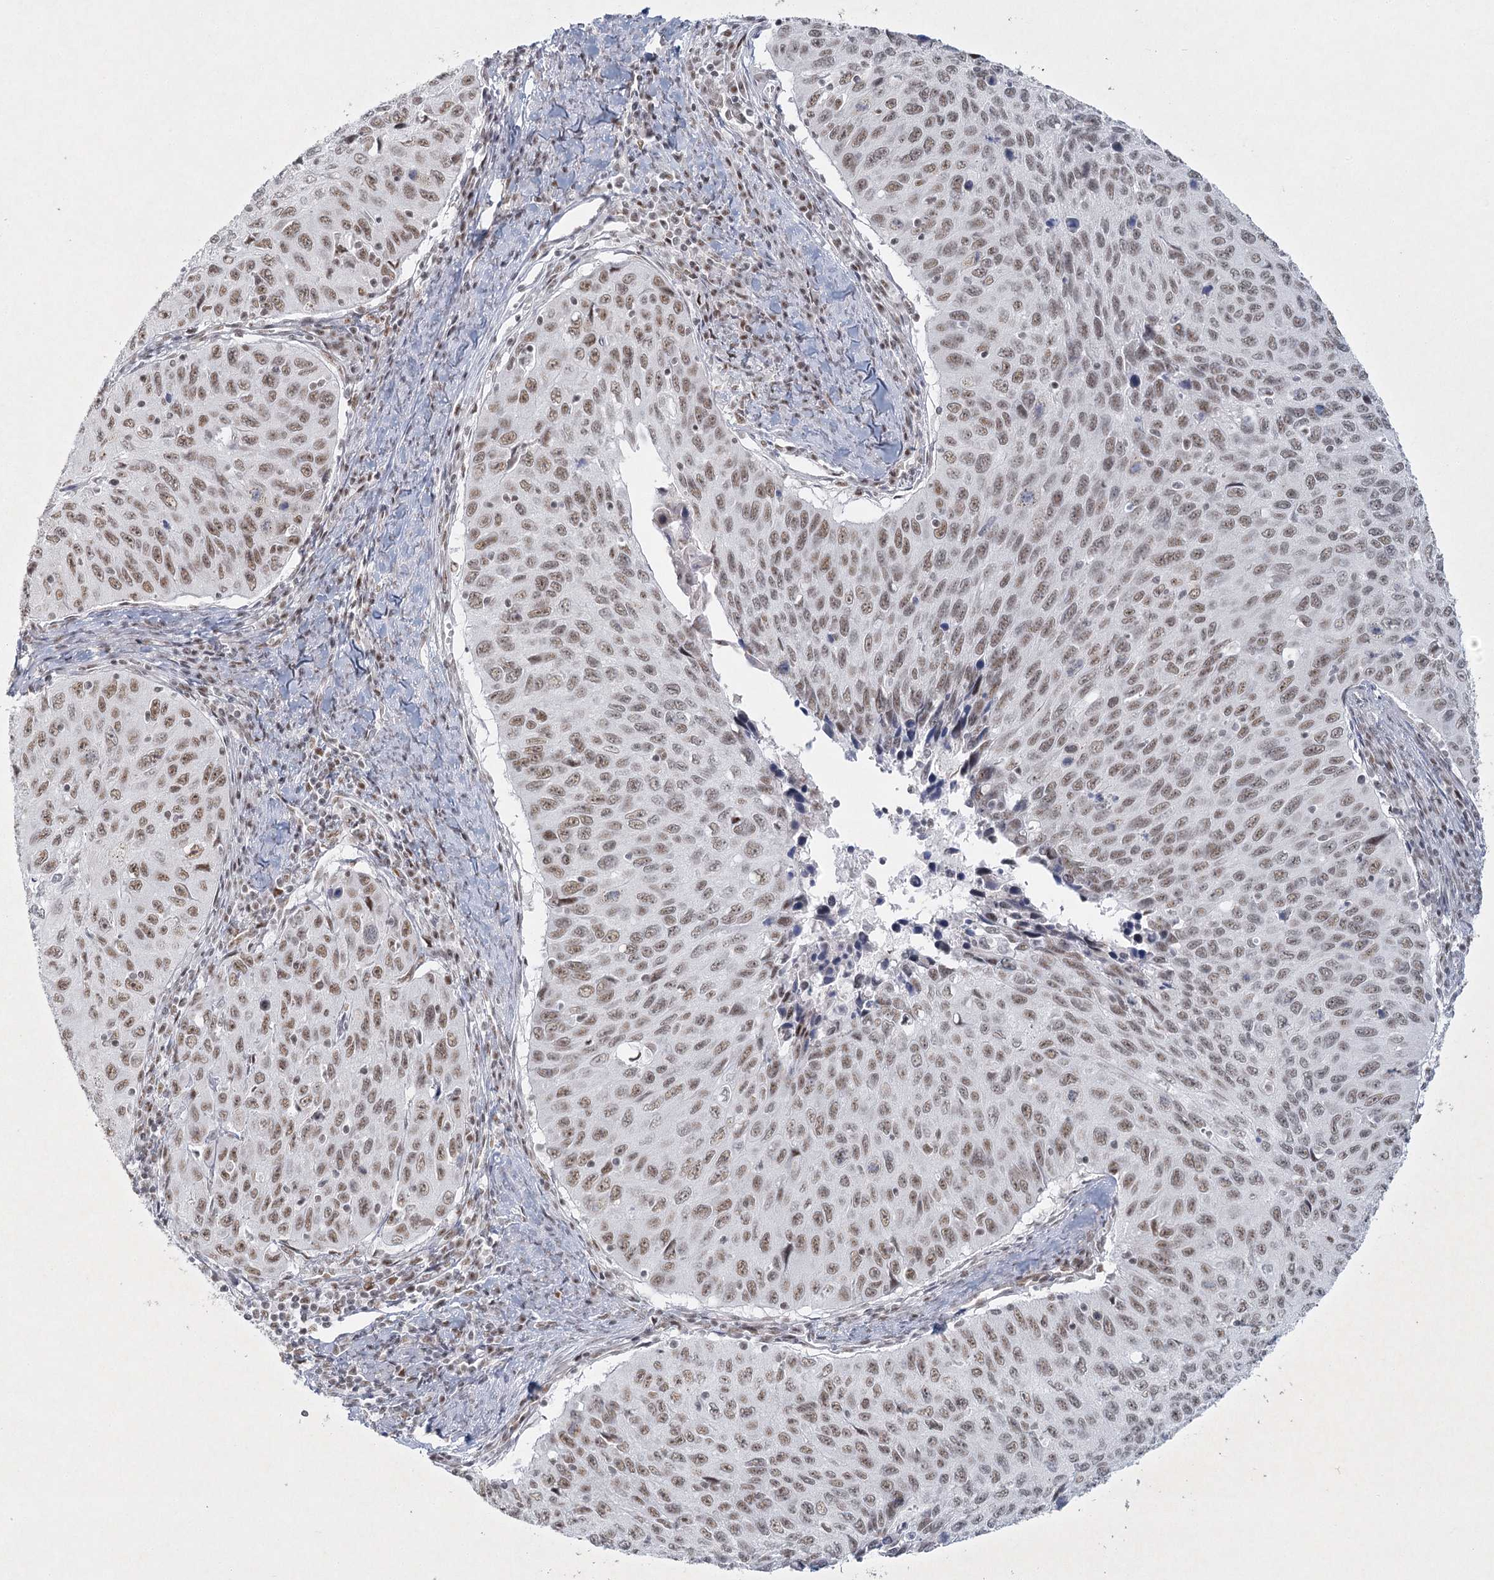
{"staining": {"intensity": "moderate", "quantity": ">75%", "location": "nuclear"}, "tissue": "cervical cancer", "cell_type": "Tumor cells", "image_type": "cancer", "snomed": [{"axis": "morphology", "description": "Squamous cell carcinoma, NOS"}, {"axis": "topography", "description": "Cervix"}], "caption": "Moderate nuclear protein expression is appreciated in about >75% of tumor cells in cervical squamous cell carcinoma.", "gene": "U2SURP", "patient": {"sex": "female", "age": 53}}